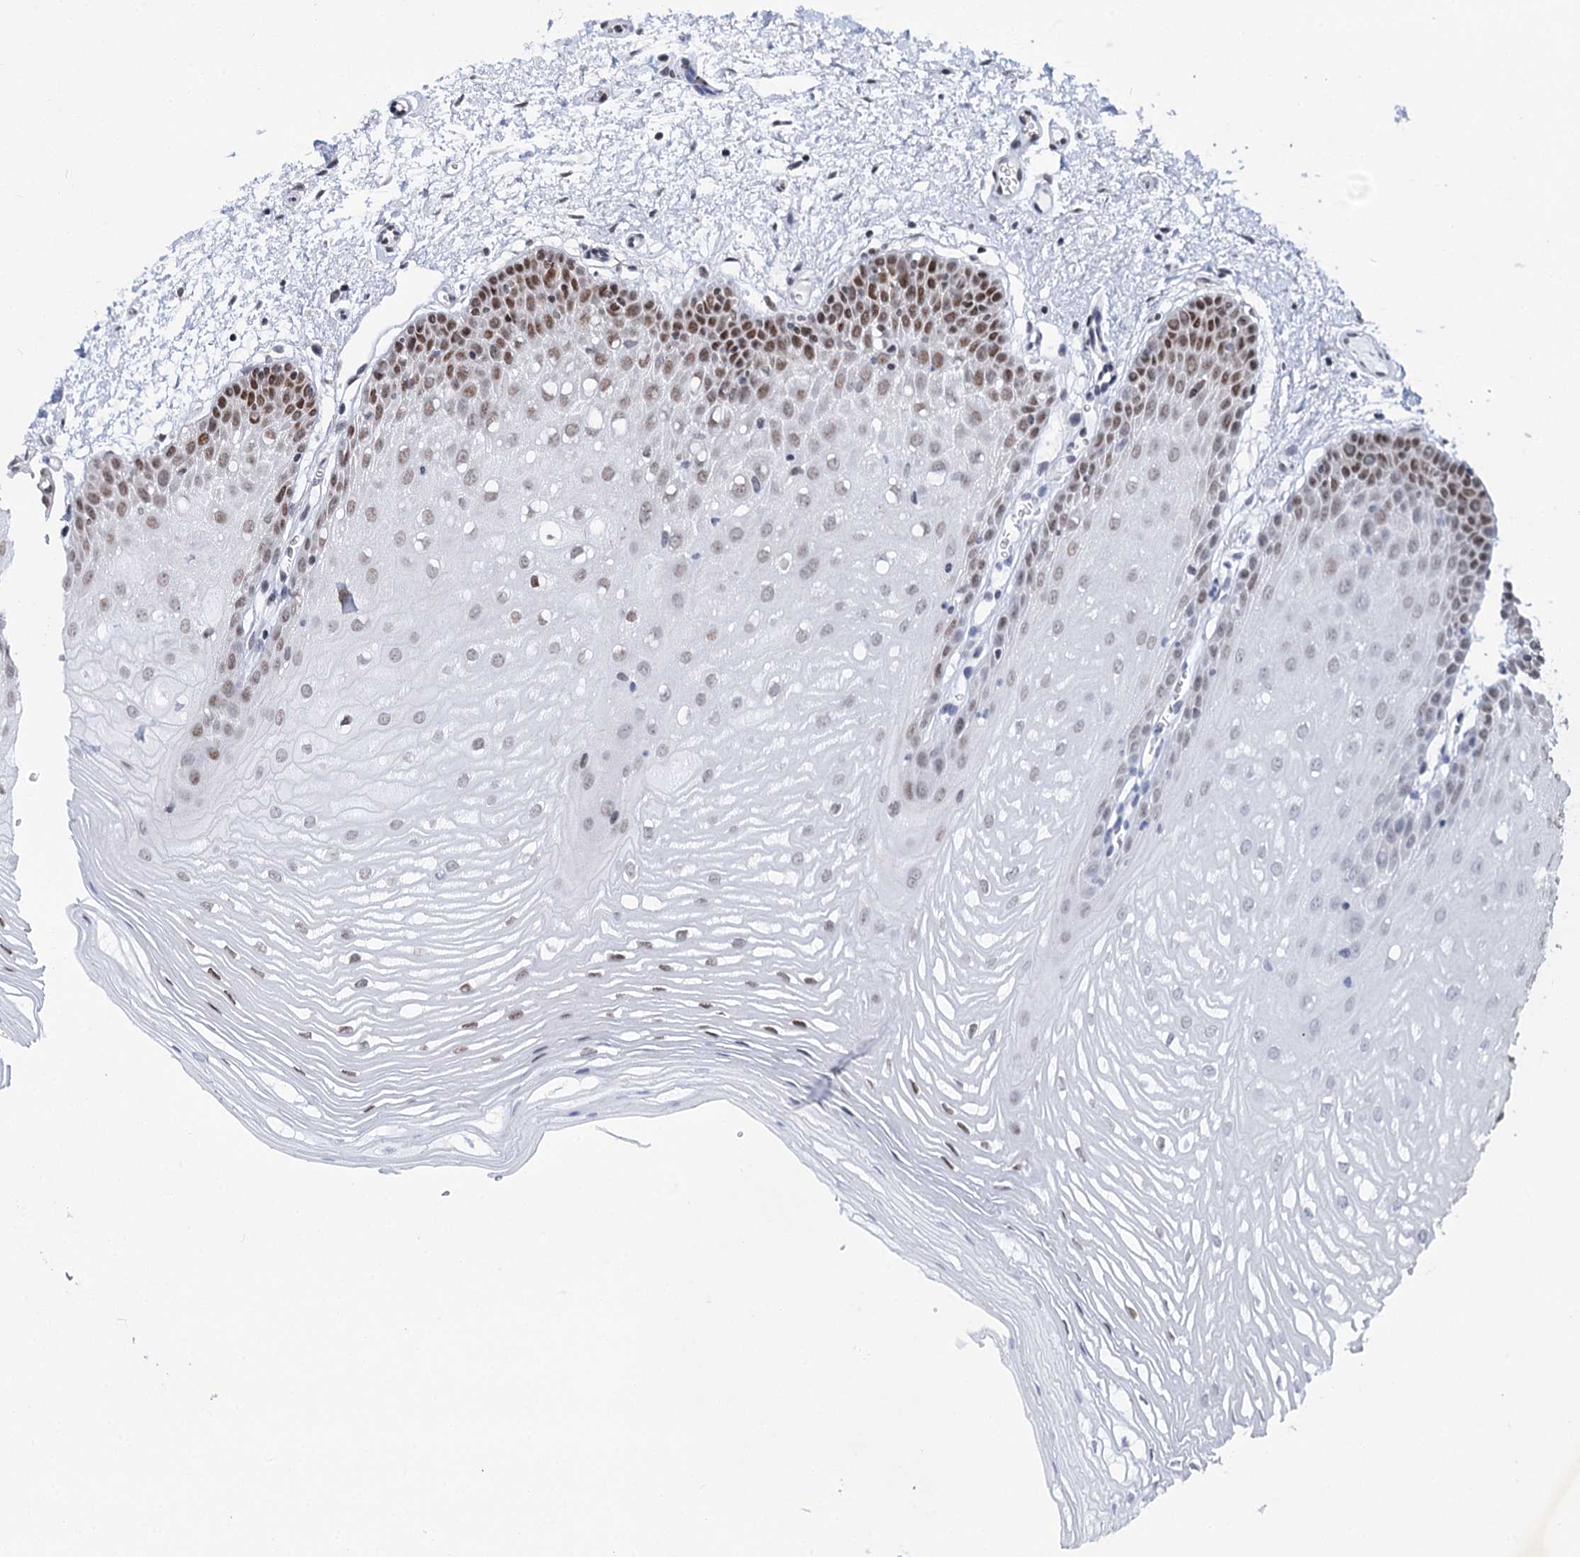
{"staining": {"intensity": "moderate", "quantity": "25%-75%", "location": "nuclear"}, "tissue": "oral mucosa", "cell_type": "Squamous epithelial cells", "image_type": "normal", "snomed": [{"axis": "morphology", "description": "Normal tissue, NOS"}, {"axis": "topography", "description": "Oral tissue"}, {"axis": "topography", "description": "Tounge, NOS"}], "caption": "The immunohistochemical stain highlights moderate nuclear positivity in squamous epithelial cells of unremarkable oral mucosa. (DAB (3,3'-diaminobenzidine) = brown stain, brightfield microscopy at high magnification).", "gene": "SPATS2", "patient": {"sex": "female", "age": 73}}